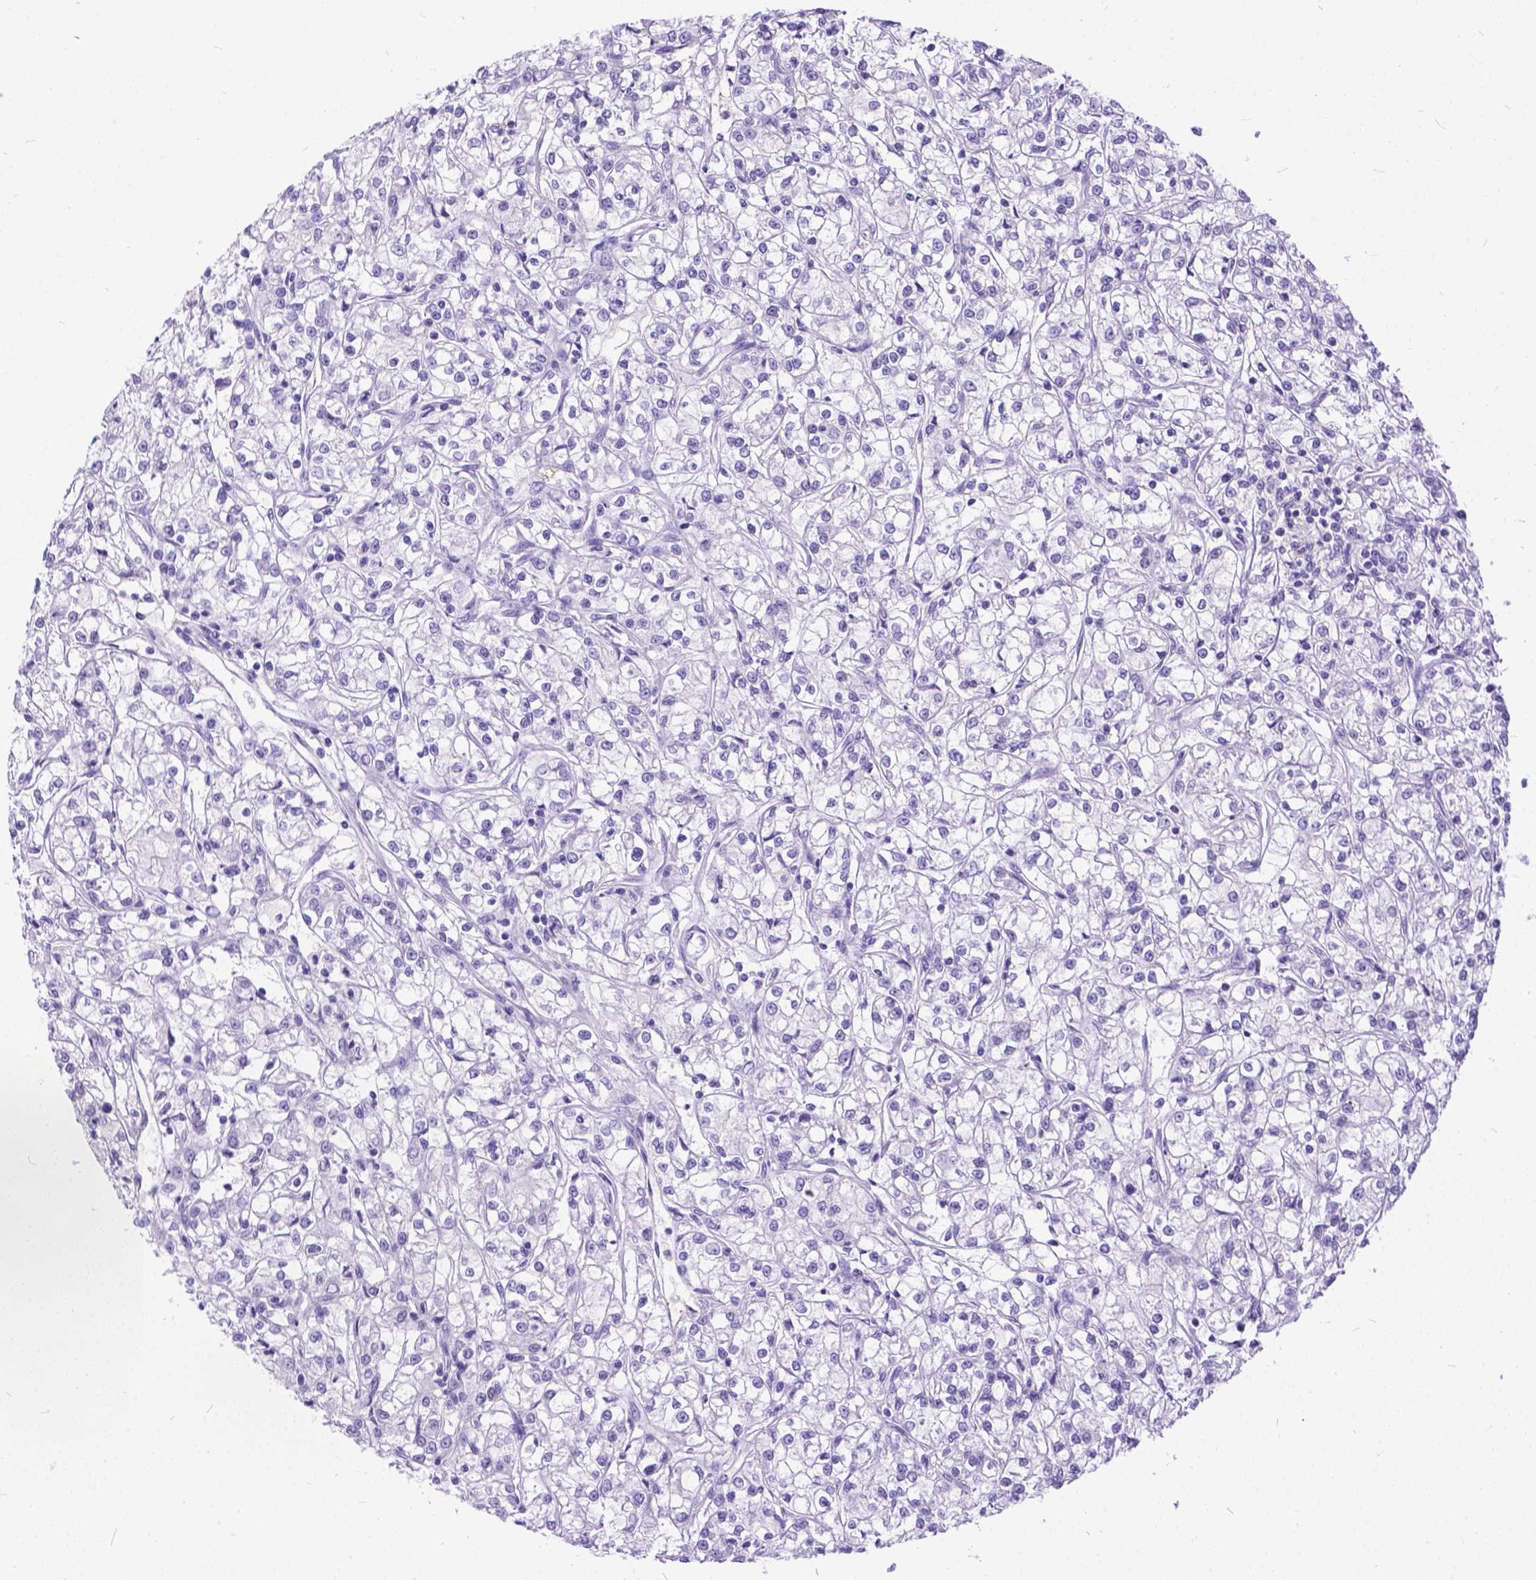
{"staining": {"intensity": "negative", "quantity": "none", "location": "none"}, "tissue": "renal cancer", "cell_type": "Tumor cells", "image_type": "cancer", "snomed": [{"axis": "morphology", "description": "Adenocarcinoma, NOS"}, {"axis": "topography", "description": "Kidney"}], "caption": "There is no significant staining in tumor cells of renal adenocarcinoma.", "gene": "TMEM169", "patient": {"sex": "female", "age": 59}}